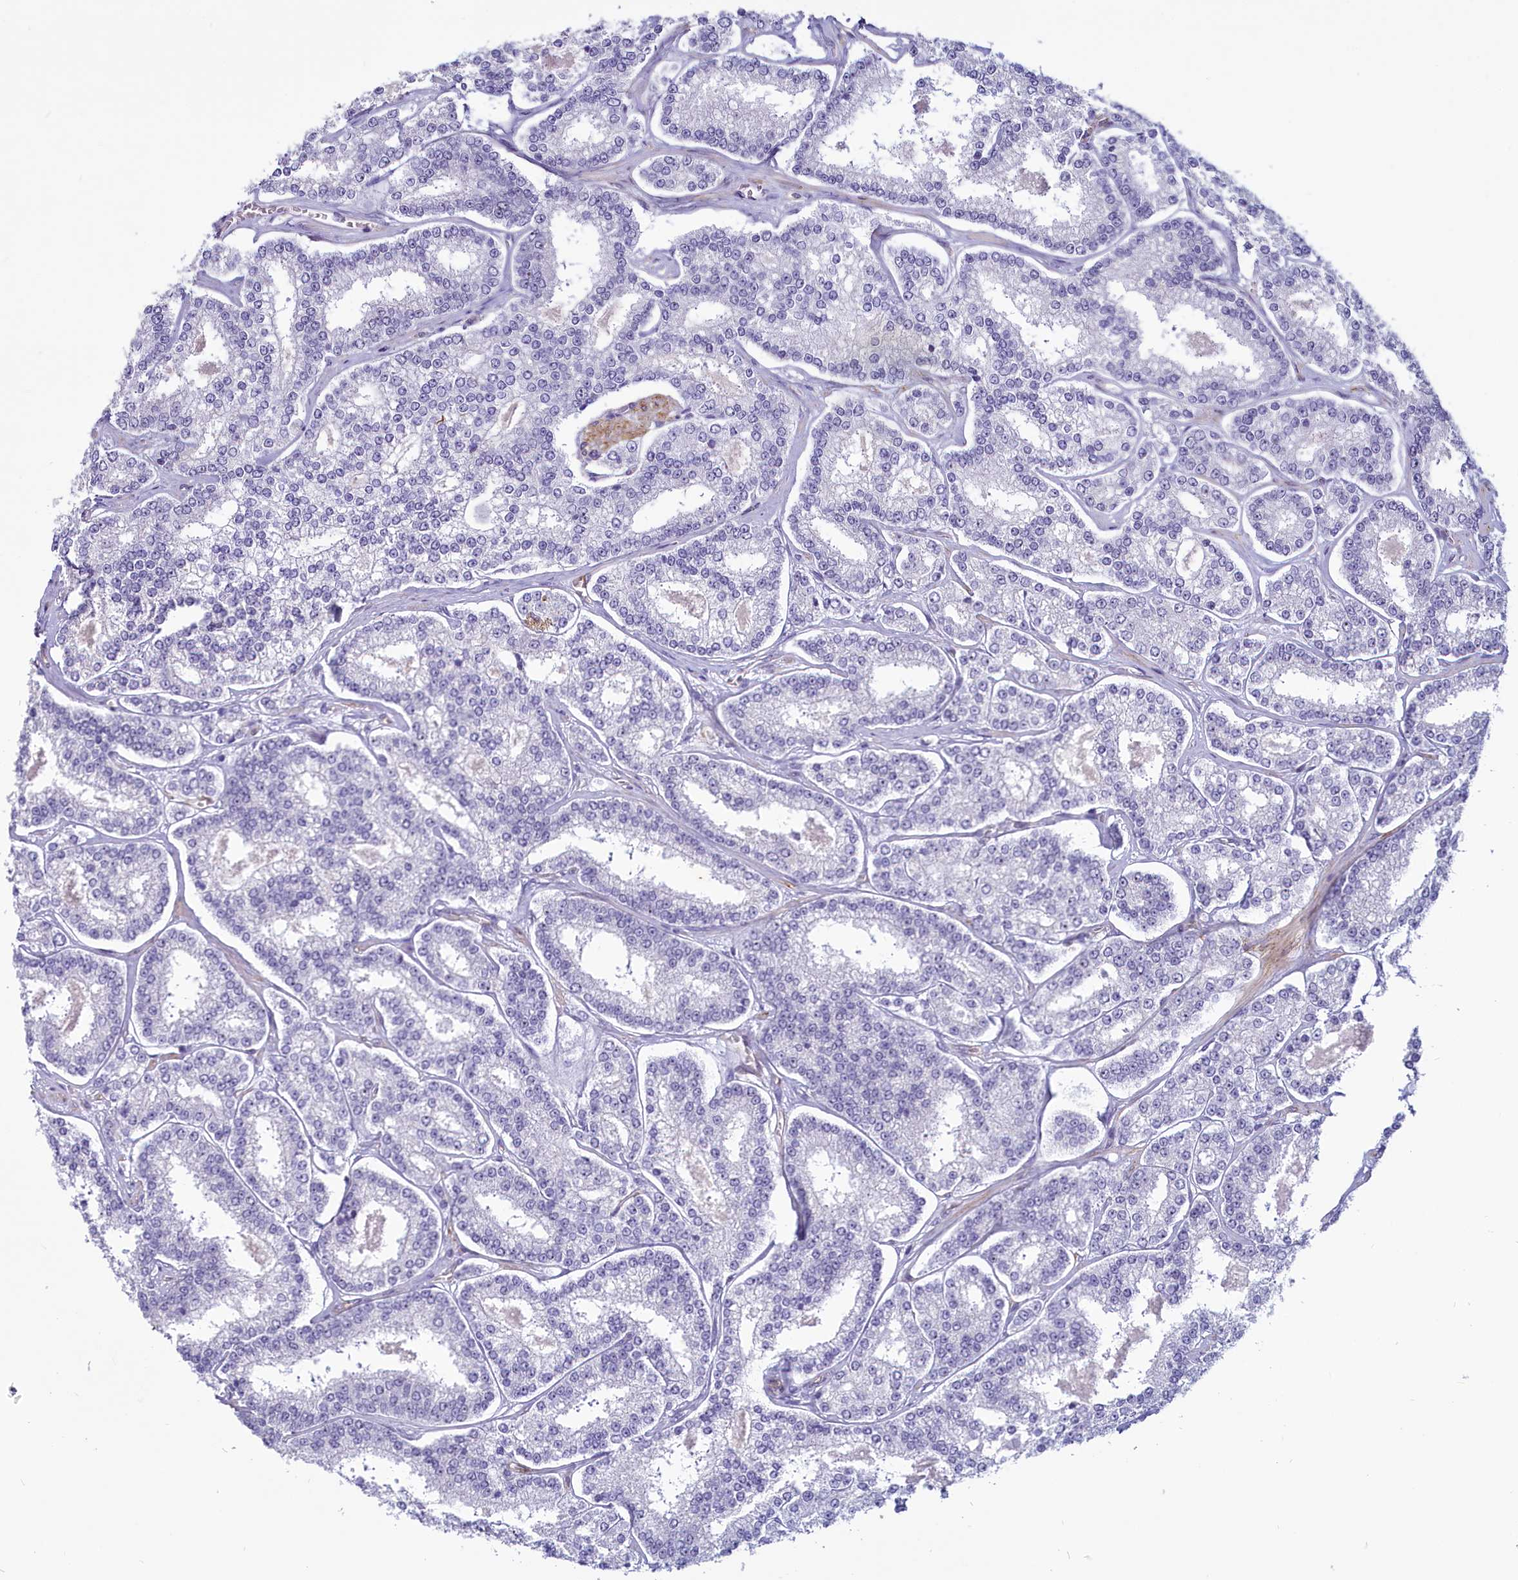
{"staining": {"intensity": "negative", "quantity": "none", "location": "none"}, "tissue": "prostate cancer", "cell_type": "Tumor cells", "image_type": "cancer", "snomed": [{"axis": "morphology", "description": "Normal tissue, NOS"}, {"axis": "morphology", "description": "Adenocarcinoma, High grade"}, {"axis": "topography", "description": "Prostate"}], "caption": "Prostate cancer (high-grade adenocarcinoma) was stained to show a protein in brown. There is no significant staining in tumor cells.", "gene": "PROCR", "patient": {"sex": "male", "age": 83}}